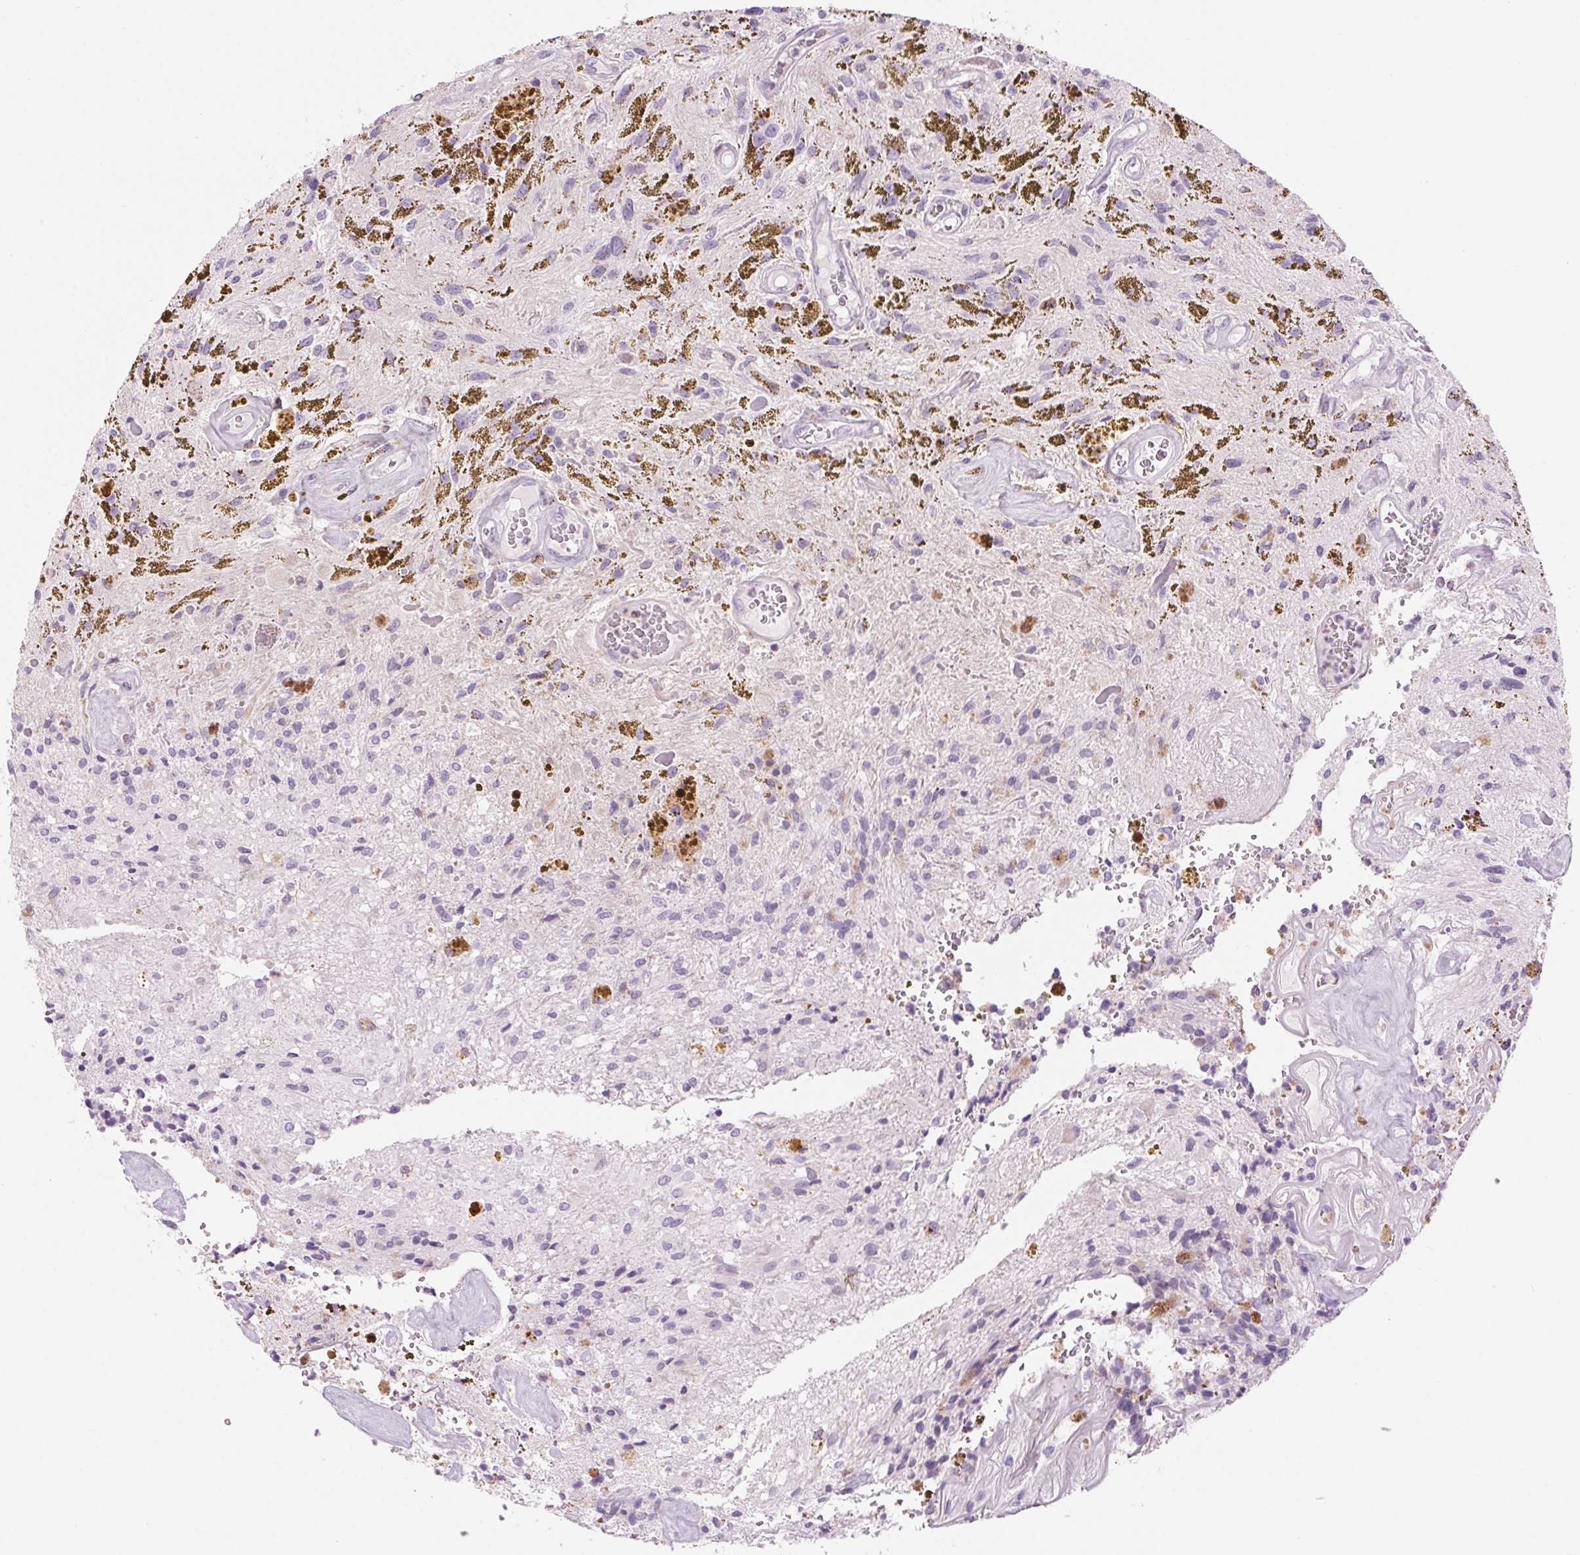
{"staining": {"intensity": "negative", "quantity": "none", "location": "none"}, "tissue": "glioma", "cell_type": "Tumor cells", "image_type": "cancer", "snomed": [{"axis": "morphology", "description": "Glioma, malignant, Low grade"}, {"axis": "topography", "description": "Cerebellum"}], "caption": "Tumor cells show no significant protein staining in glioma.", "gene": "SLC6A19", "patient": {"sex": "female", "age": 14}}